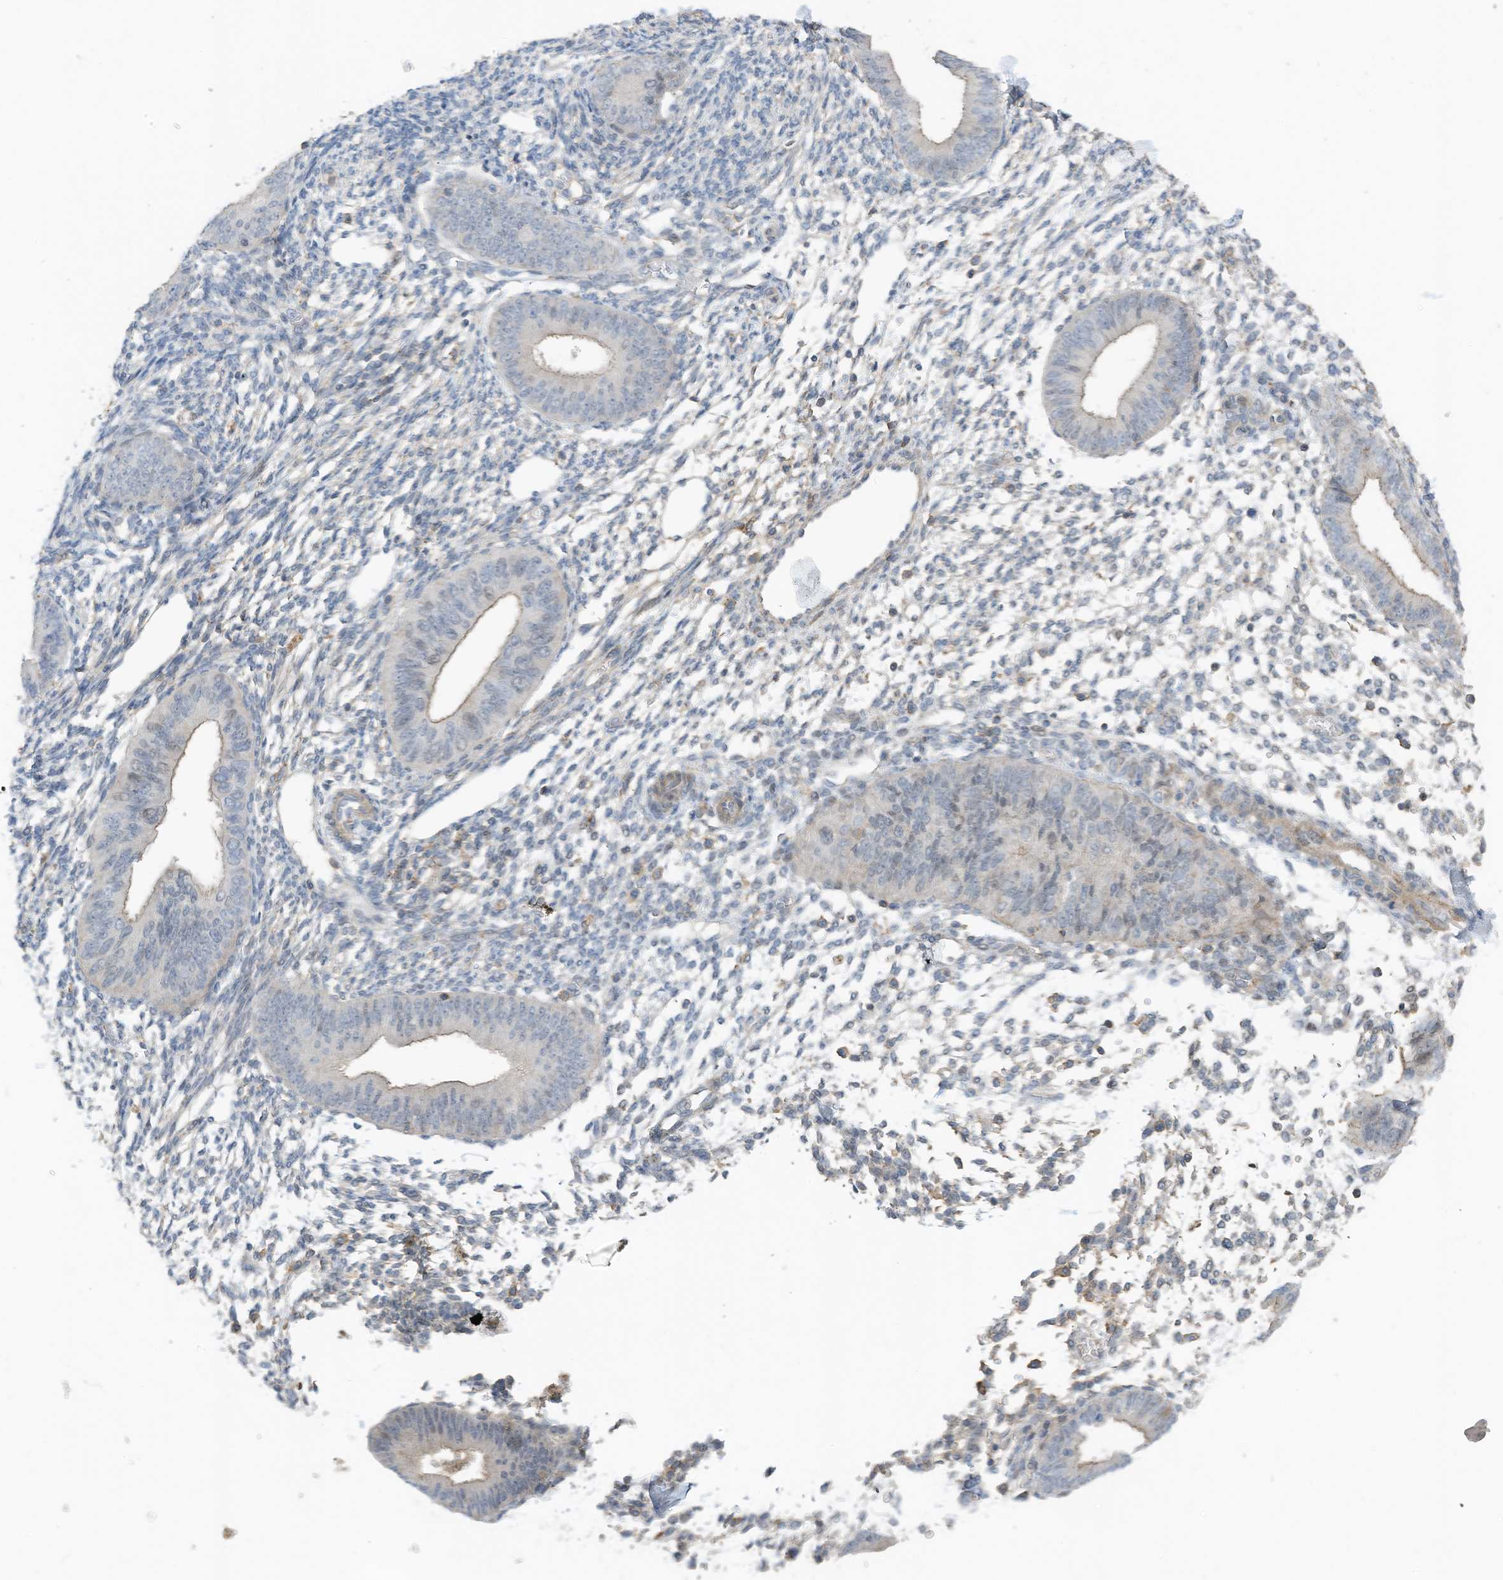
{"staining": {"intensity": "negative", "quantity": "none", "location": "none"}, "tissue": "endometrium", "cell_type": "Cells in endometrial stroma", "image_type": "normal", "snomed": [{"axis": "morphology", "description": "Normal tissue, NOS"}, {"axis": "topography", "description": "Uterus"}, {"axis": "topography", "description": "Endometrium"}], "caption": "Micrograph shows no significant protein expression in cells in endometrial stroma of normal endometrium. (DAB IHC with hematoxylin counter stain).", "gene": "SLFN14", "patient": {"sex": "female", "age": 48}}